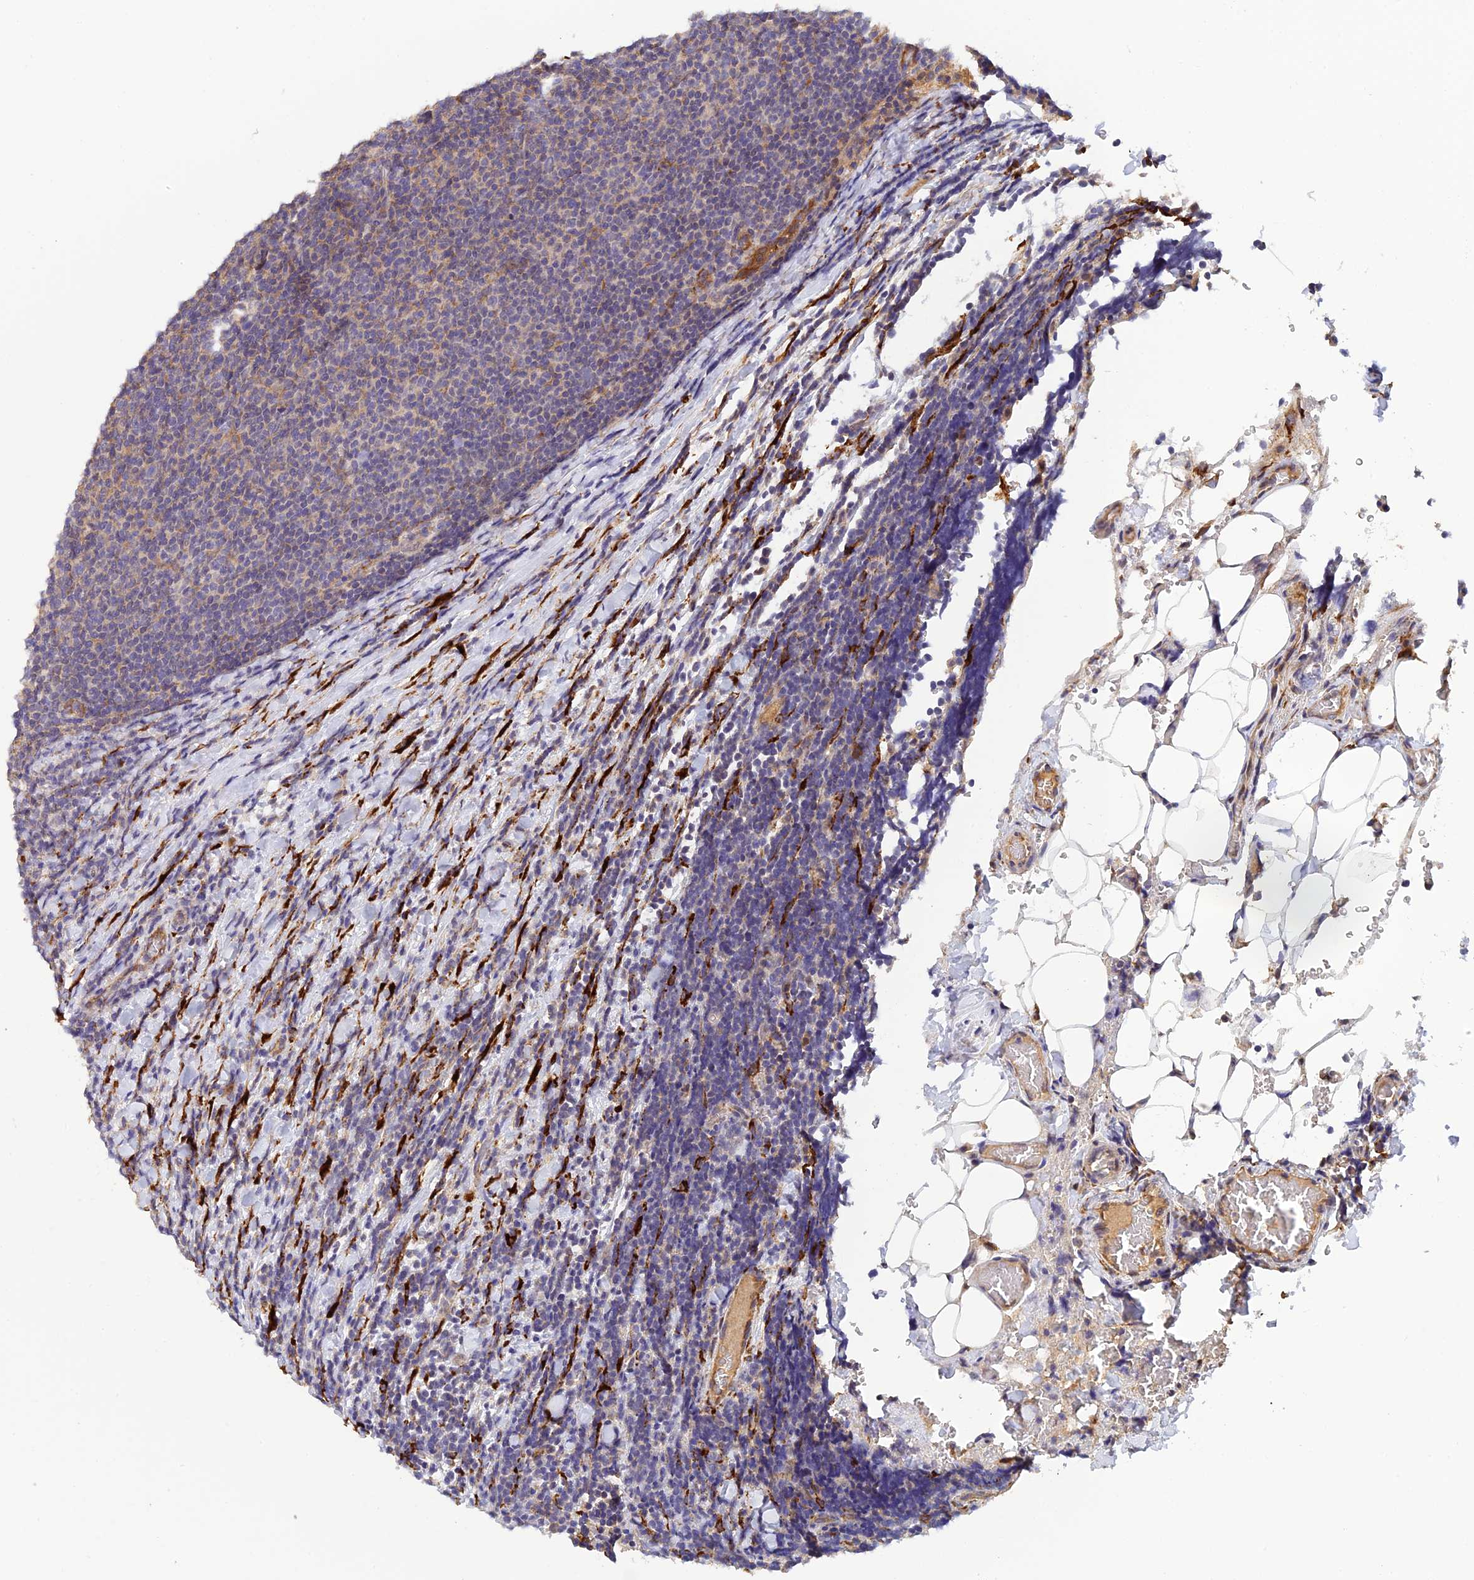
{"staining": {"intensity": "negative", "quantity": "none", "location": "none"}, "tissue": "lymphoma", "cell_type": "Tumor cells", "image_type": "cancer", "snomed": [{"axis": "morphology", "description": "Malignant lymphoma, non-Hodgkin's type, Low grade"}, {"axis": "topography", "description": "Lymph node"}], "caption": "Tumor cells are negative for brown protein staining in malignant lymphoma, non-Hodgkin's type (low-grade). (DAB IHC, high magnification).", "gene": "P3H3", "patient": {"sex": "male", "age": 66}}